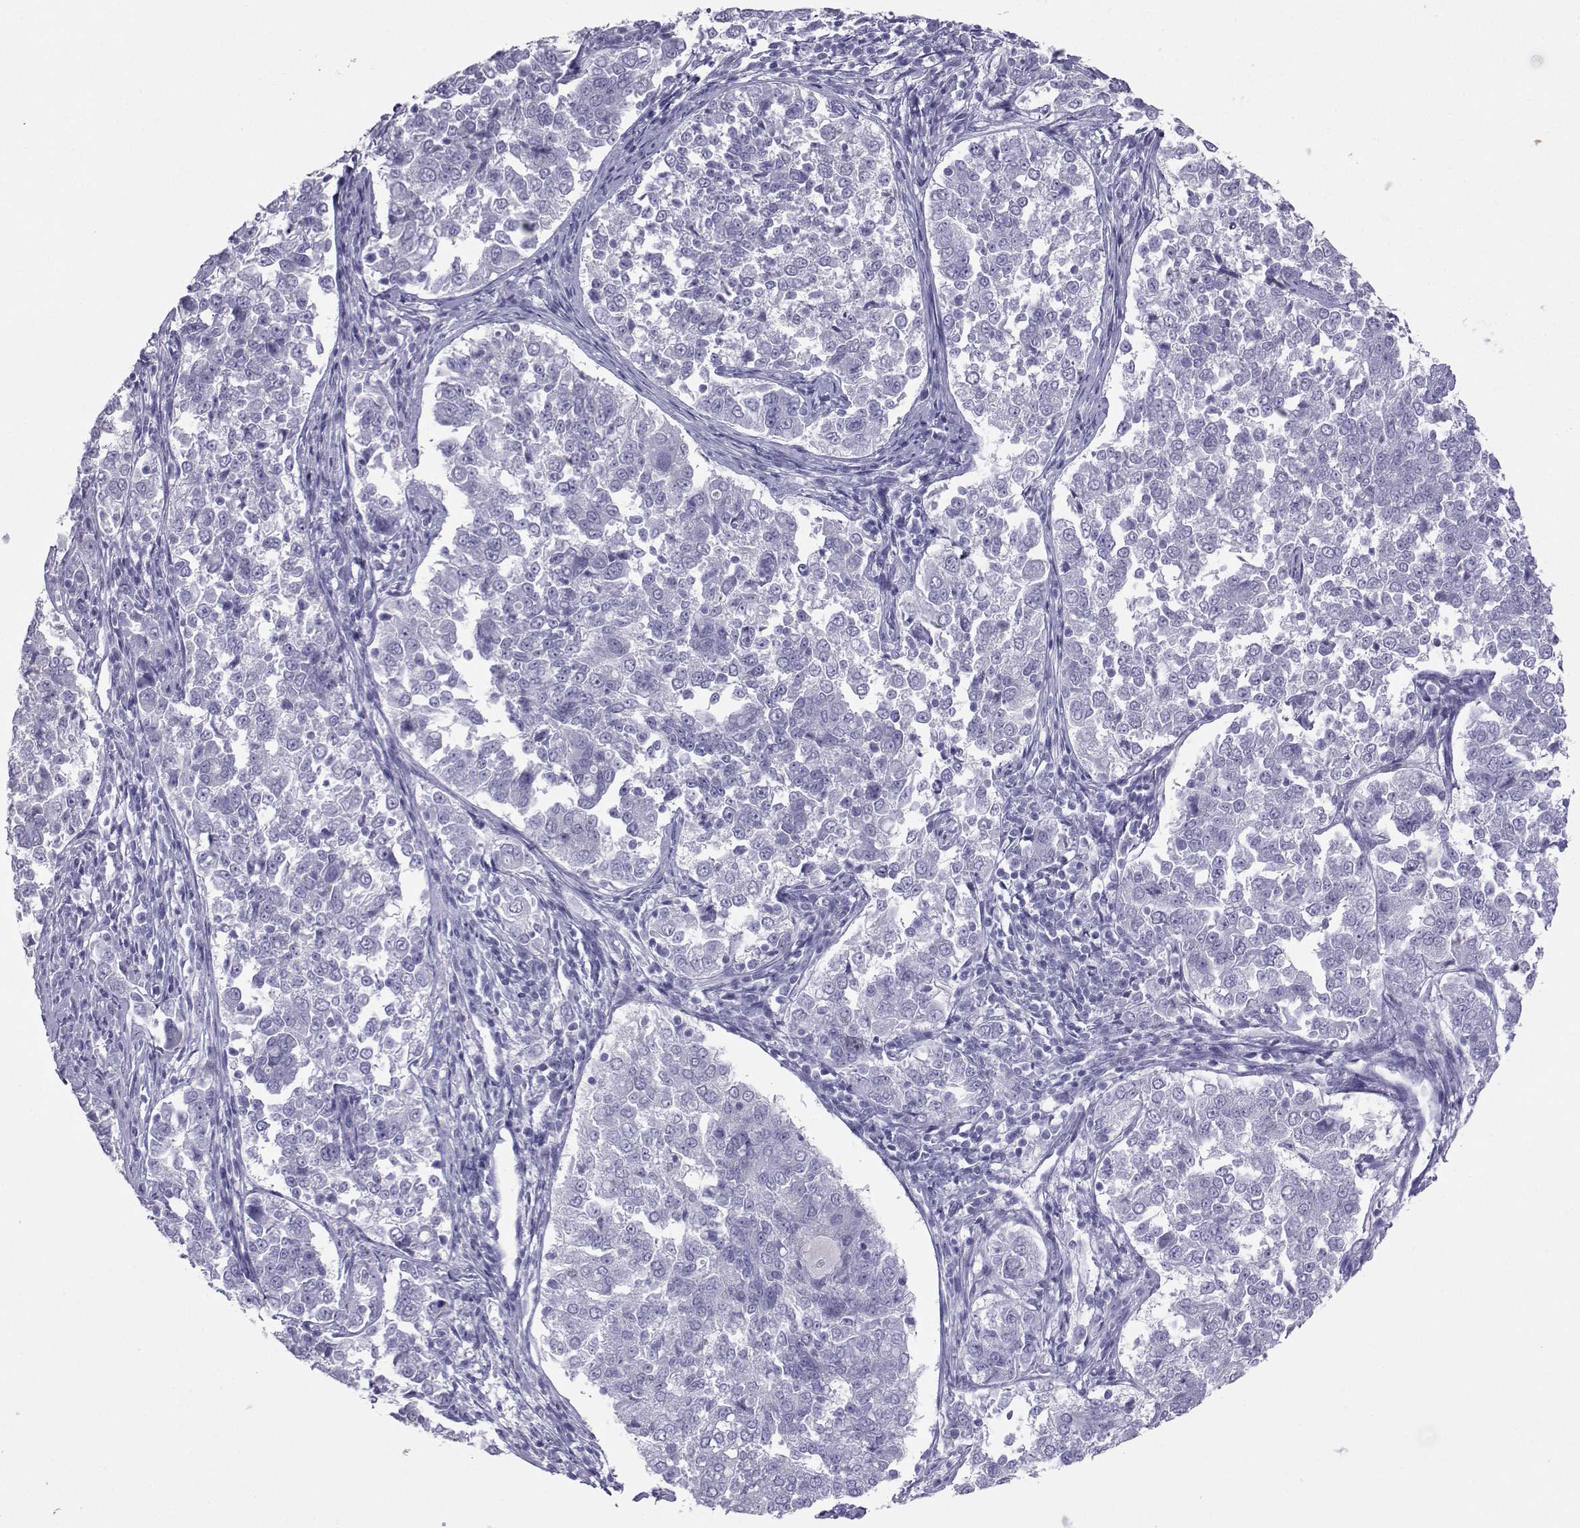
{"staining": {"intensity": "negative", "quantity": "none", "location": "none"}, "tissue": "endometrial cancer", "cell_type": "Tumor cells", "image_type": "cancer", "snomed": [{"axis": "morphology", "description": "Adenocarcinoma, NOS"}, {"axis": "topography", "description": "Endometrium"}], "caption": "Tumor cells show no significant protein staining in endometrial cancer.", "gene": "LORICRIN", "patient": {"sex": "female", "age": 43}}